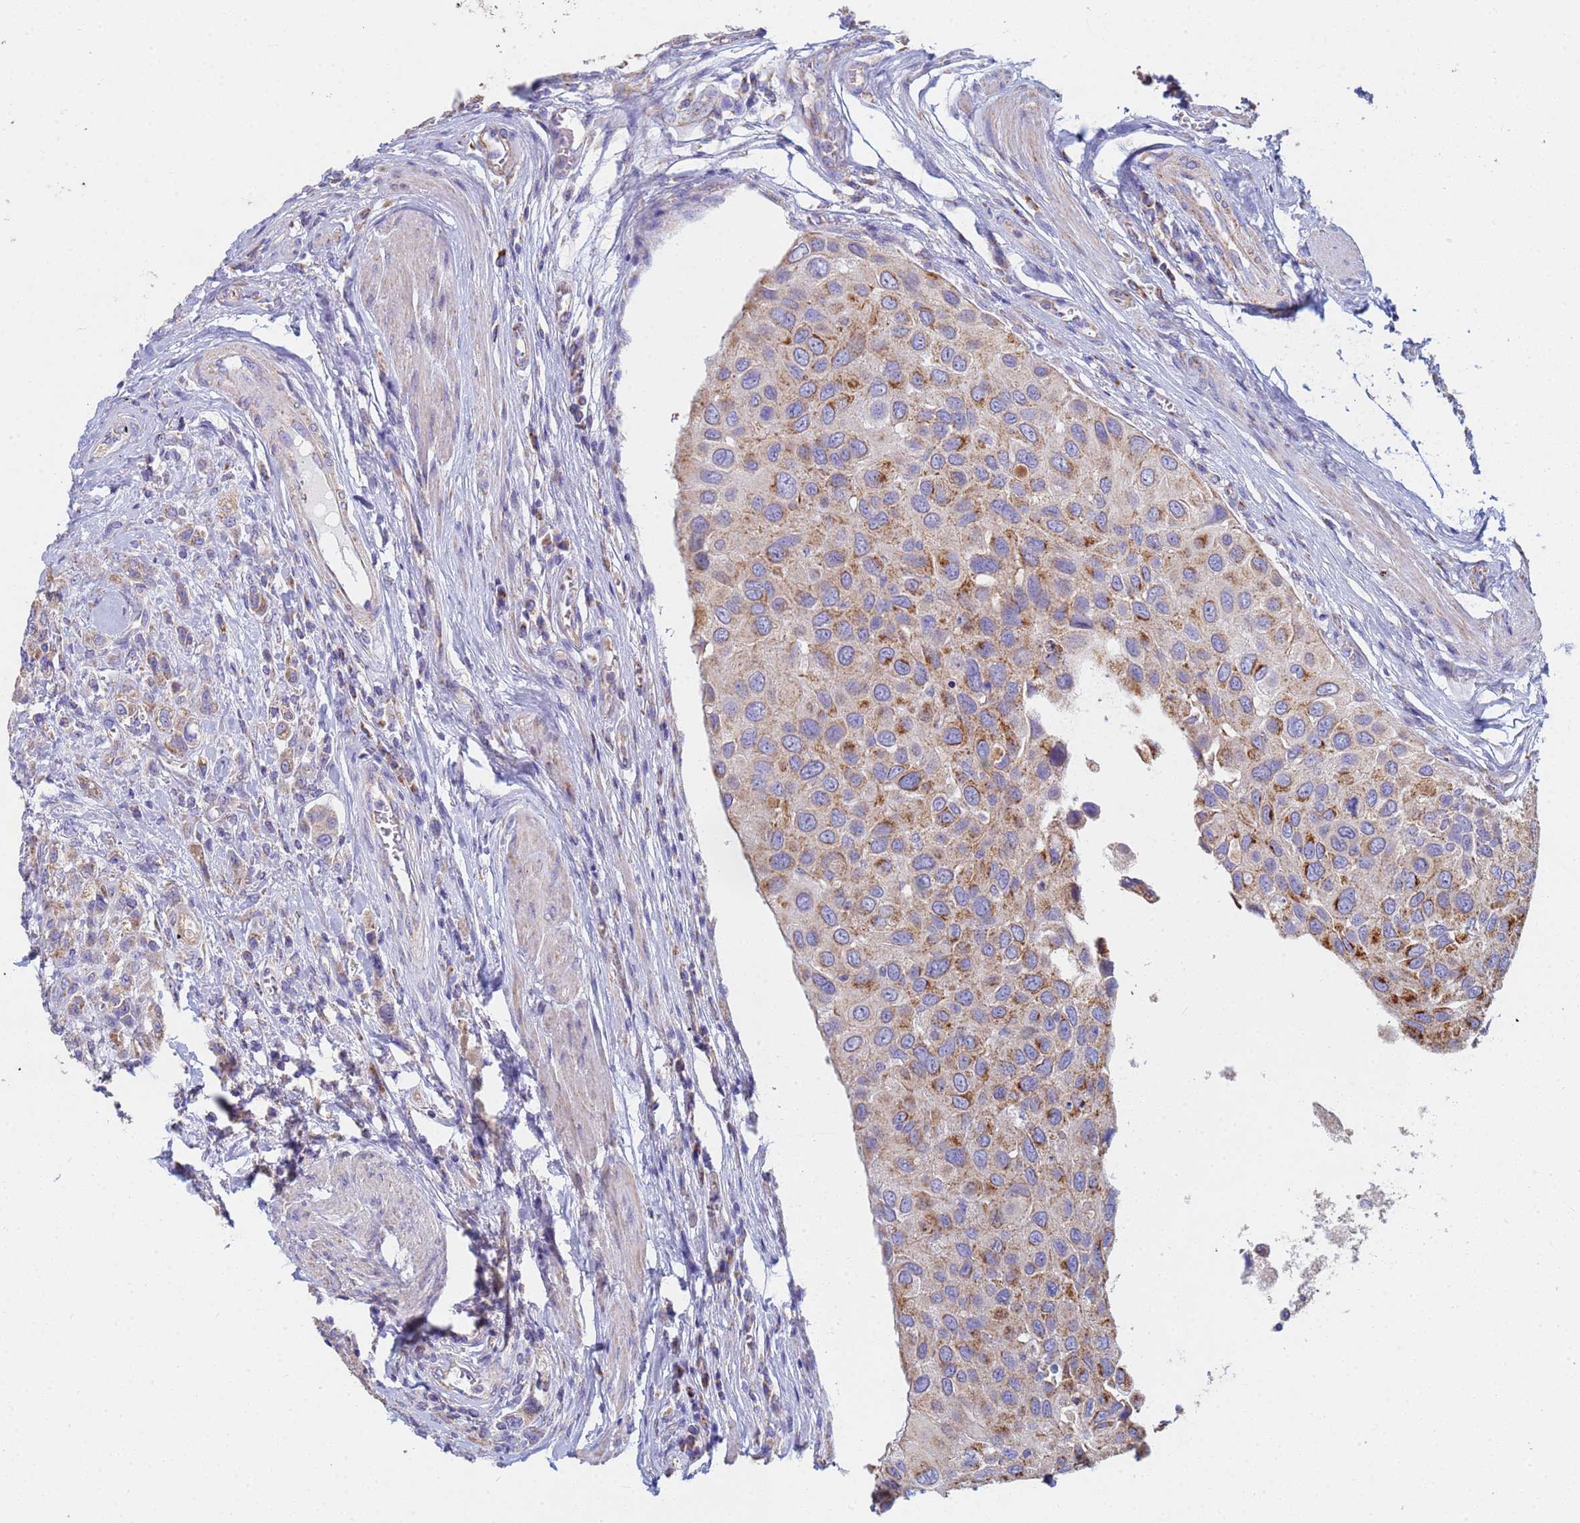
{"staining": {"intensity": "moderate", "quantity": ">75%", "location": "cytoplasmic/membranous"}, "tissue": "urothelial cancer", "cell_type": "Tumor cells", "image_type": "cancer", "snomed": [{"axis": "morphology", "description": "Urothelial carcinoma, High grade"}, {"axis": "topography", "description": "Urinary bladder"}], "caption": "A micrograph showing moderate cytoplasmic/membranous expression in about >75% of tumor cells in urothelial carcinoma (high-grade), as visualized by brown immunohistochemical staining.", "gene": "UQCRH", "patient": {"sex": "male", "age": 50}}